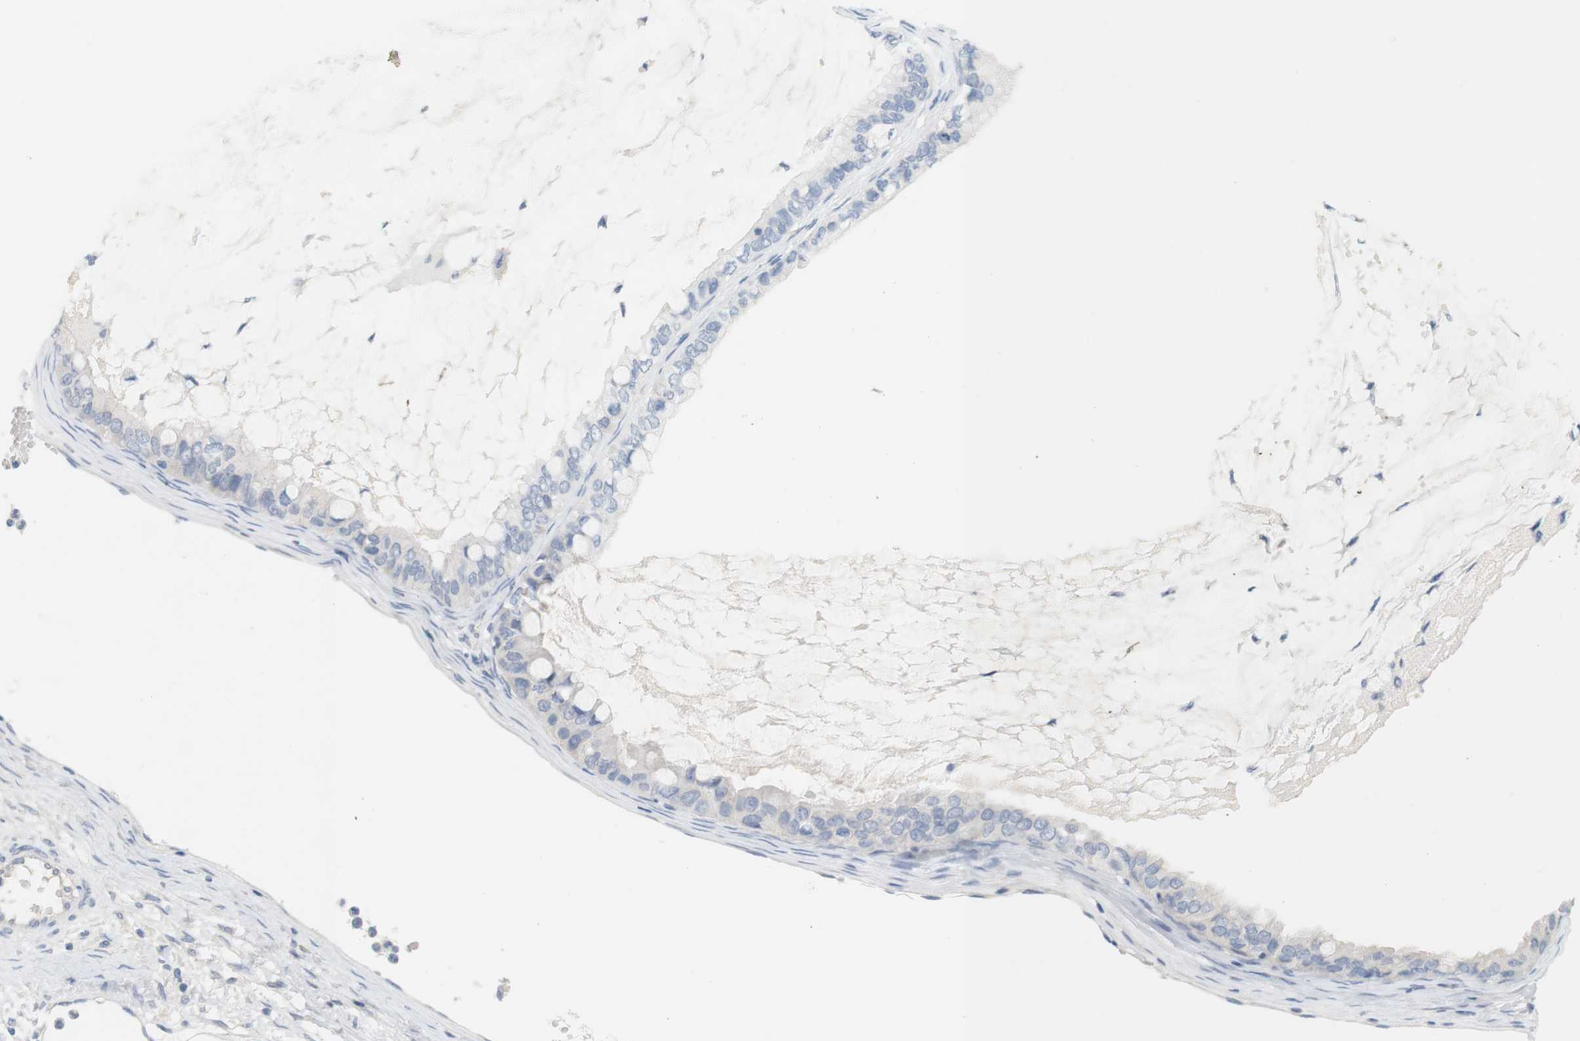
{"staining": {"intensity": "negative", "quantity": "none", "location": "none"}, "tissue": "ovarian cancer", "cell_type": "Tumor cells", "image_type": "cancer", "snomed": [{"axis": "morphology", "description": "Cystadenocarcinoma, mucinous, NOS"}, {"axis": "topography", "description": "Ovary"}], "caption": "Ovarian cancer was stained to show a protein in brown. There is no significant staining in tumor cells.", "gene": "OPRM1", "patient": {"sex": "female", "age": 80}}